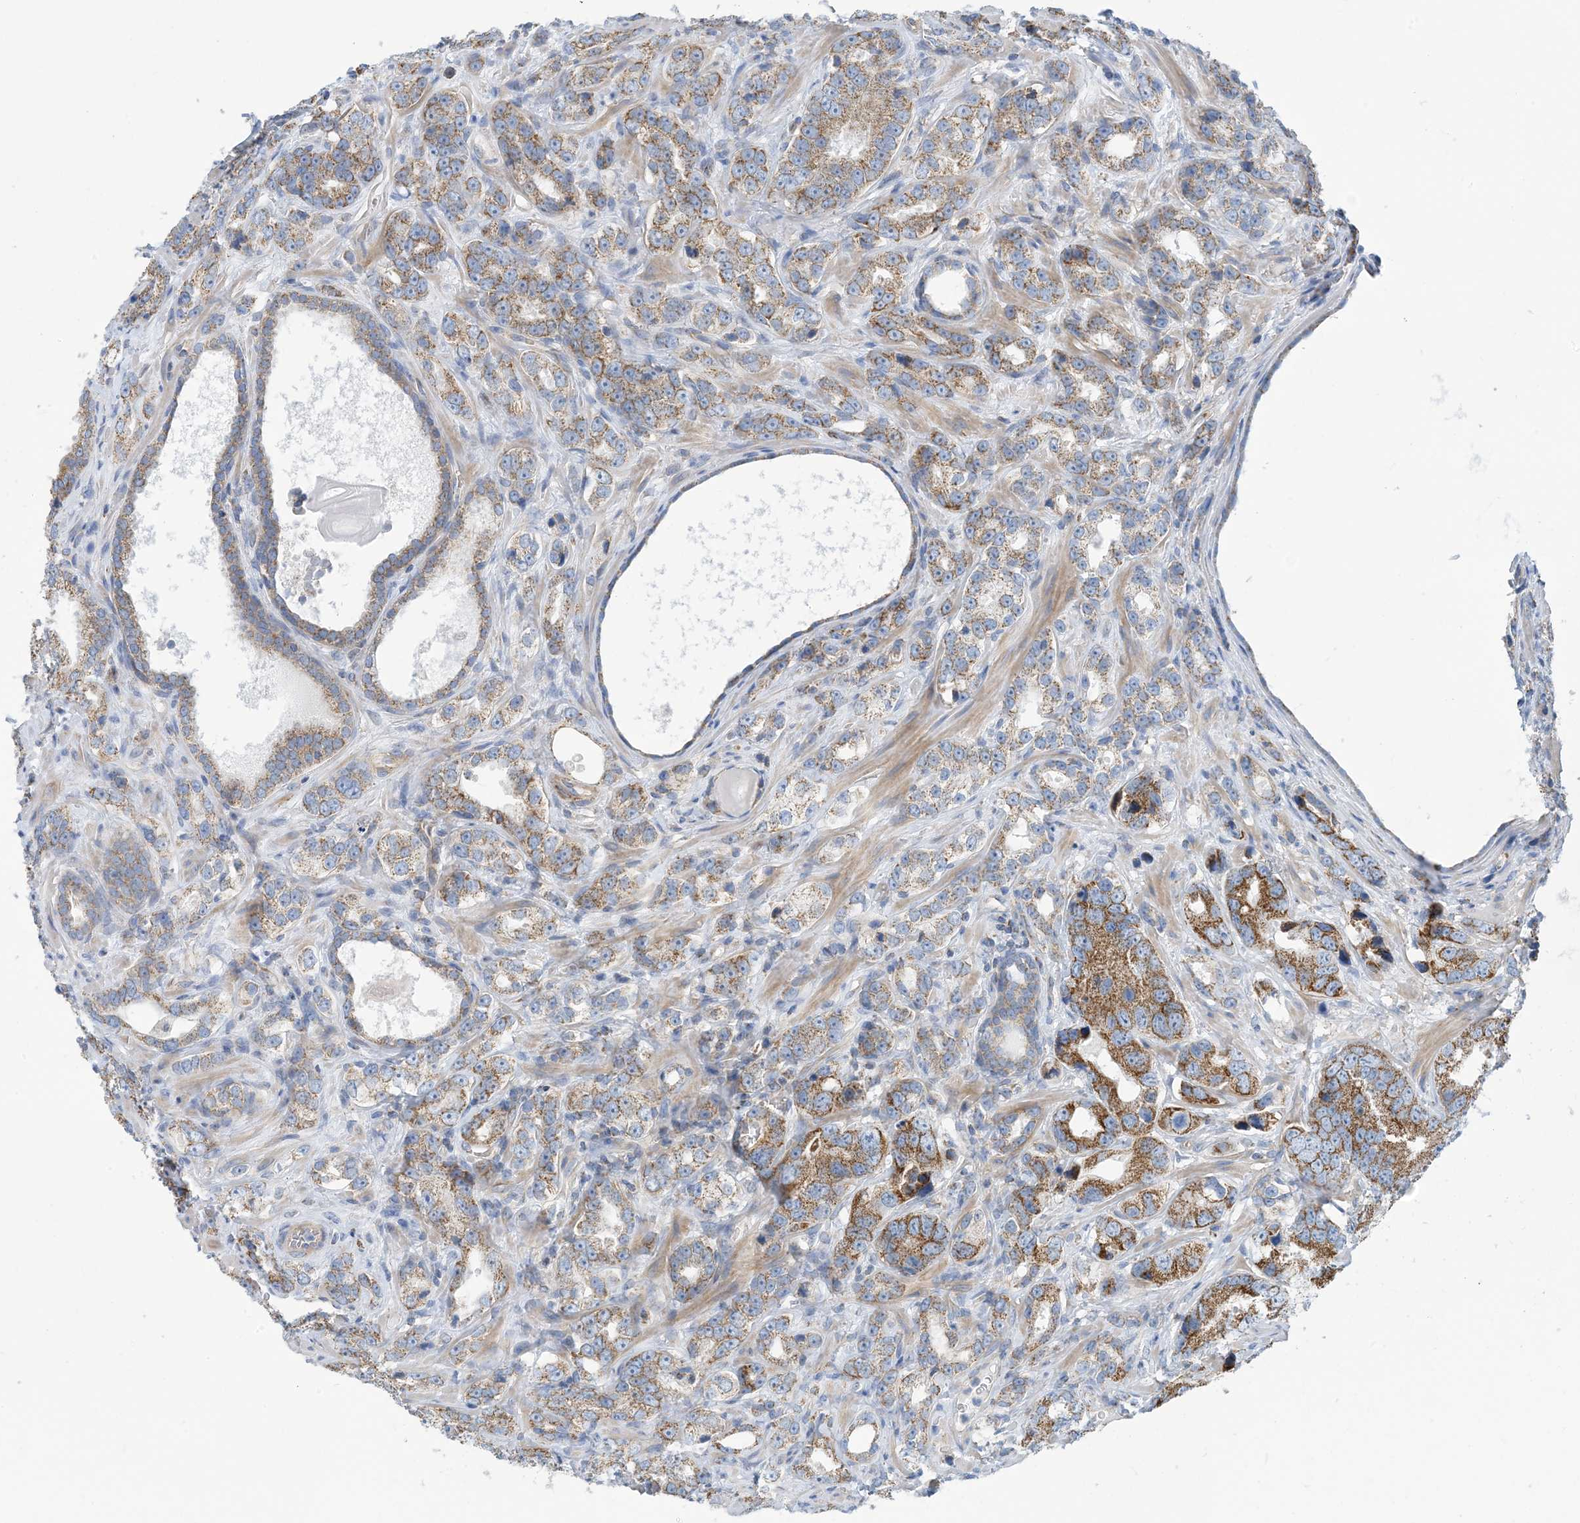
{"staining": {"intensity": "moderate", "quantity": ">75%", "location": "cytoplasmic/membranous"}, "tissue": "prostate cancer", "cell_type": "Tumor cells", "image_type": "cancer", "snomed": [{"axis": "morphology", "description": "Adenocarcinoma, High grade"}, {"axis": "topography", "description": "Prostate"}], "caption": "Protein expression analysis of adenocarcinoma (high-grade) (prostate) shows moderate cytoplasmic/membranous staining in about >75% of tumor cells. (DAB (3,3'-diaminobenzidine) = brown stain, brightfield microscopy at high magnification).", "gene": "PHOSPHO2", "patient": {"sex": "male", "age": 62}}